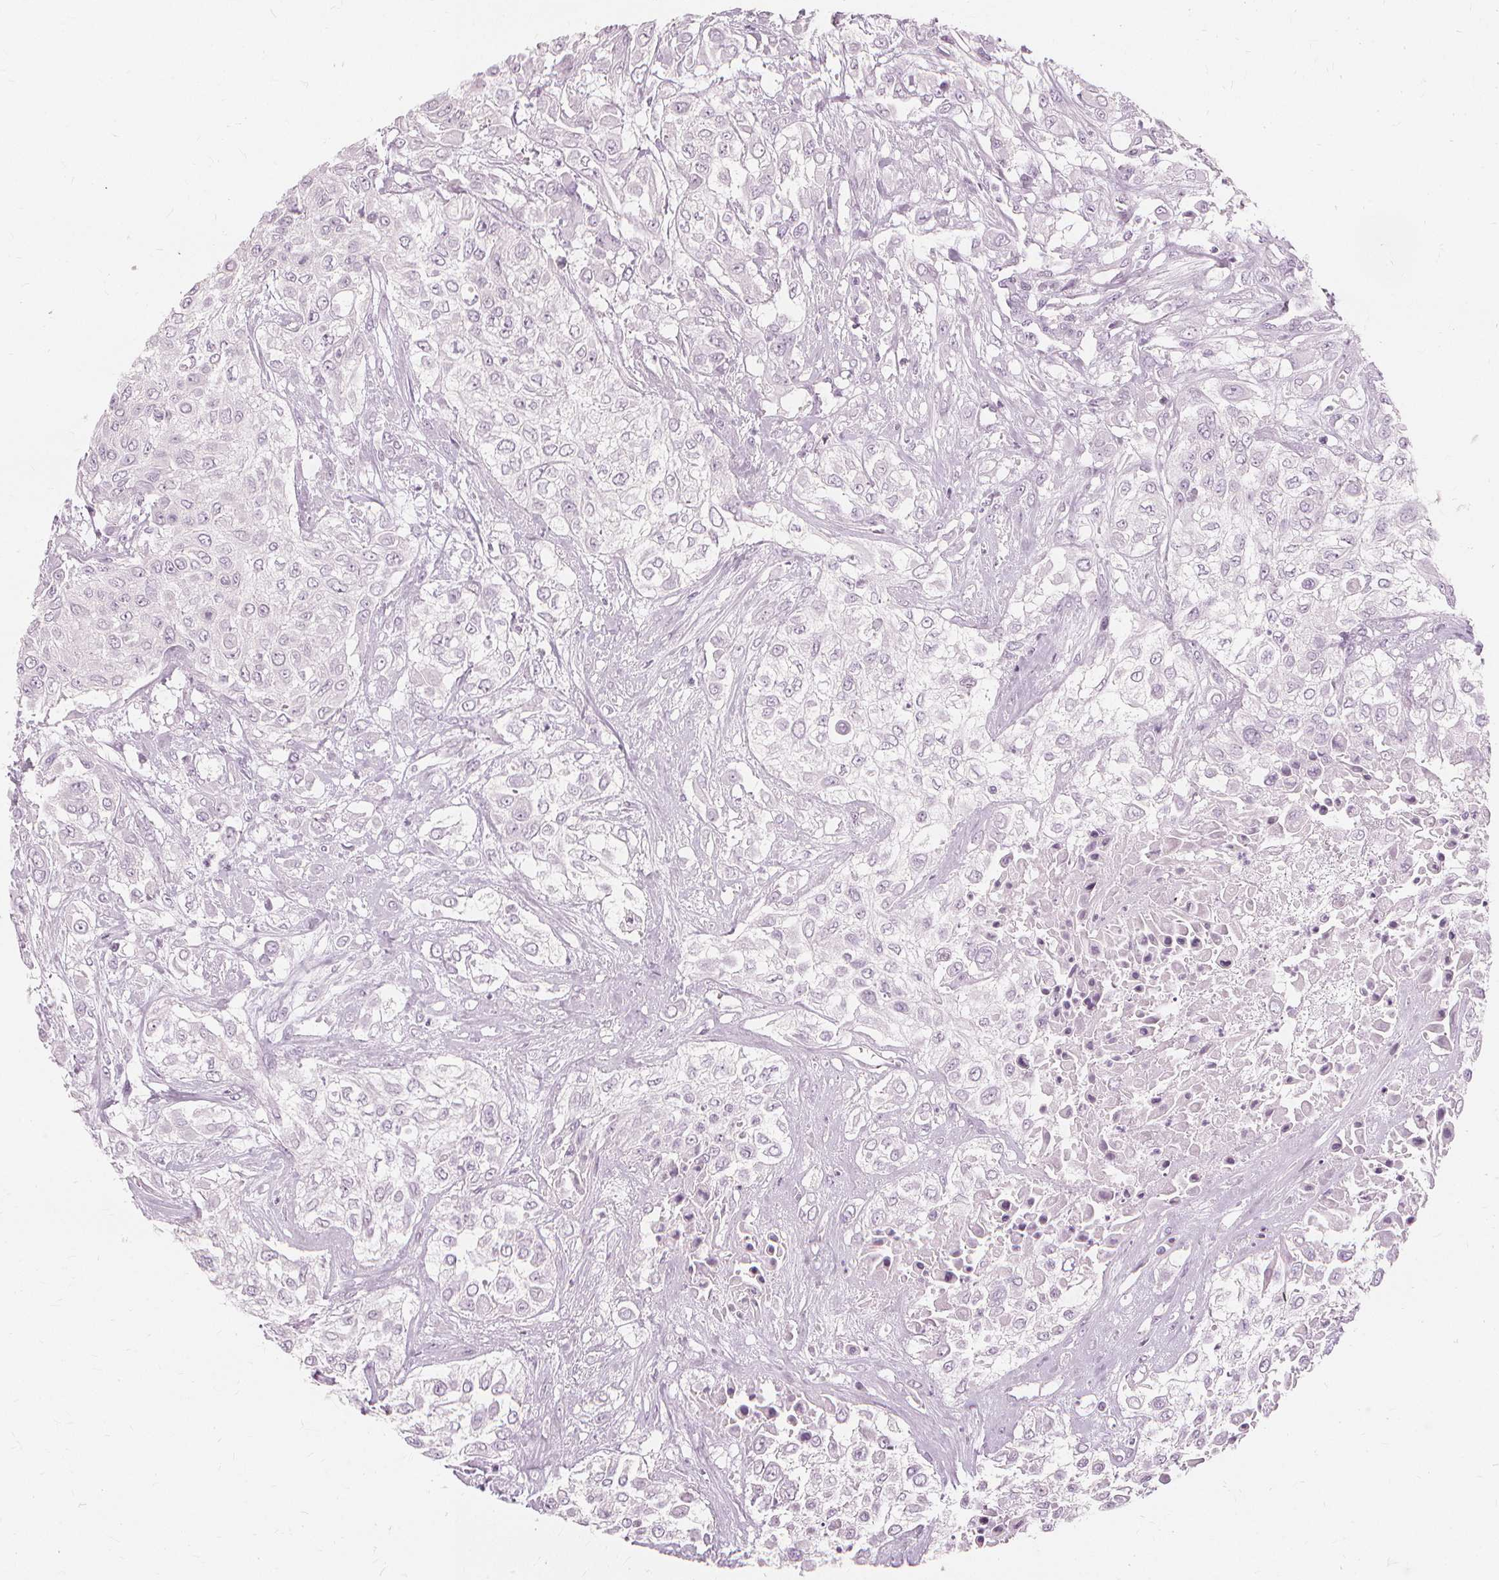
{"staining": {"intensity": "negative", "quantity": "none", "location": "none"}, "tissue": "urothelial cancer", "cell_type": "Tumor cells", "image_type": "cancer", "snomed": [{"axis": "morphology", "description": "Urothelial carcinoma, High grade"}, {"axis": "topography", "description": "Urinary bladder"}], "caption": "Protein analysis of urothelial carcinoma (high-grade) demonstrates no significant expression in tumor cells.", "gene": "MUC12", "patient": {"sex": "male", "age": 57}}